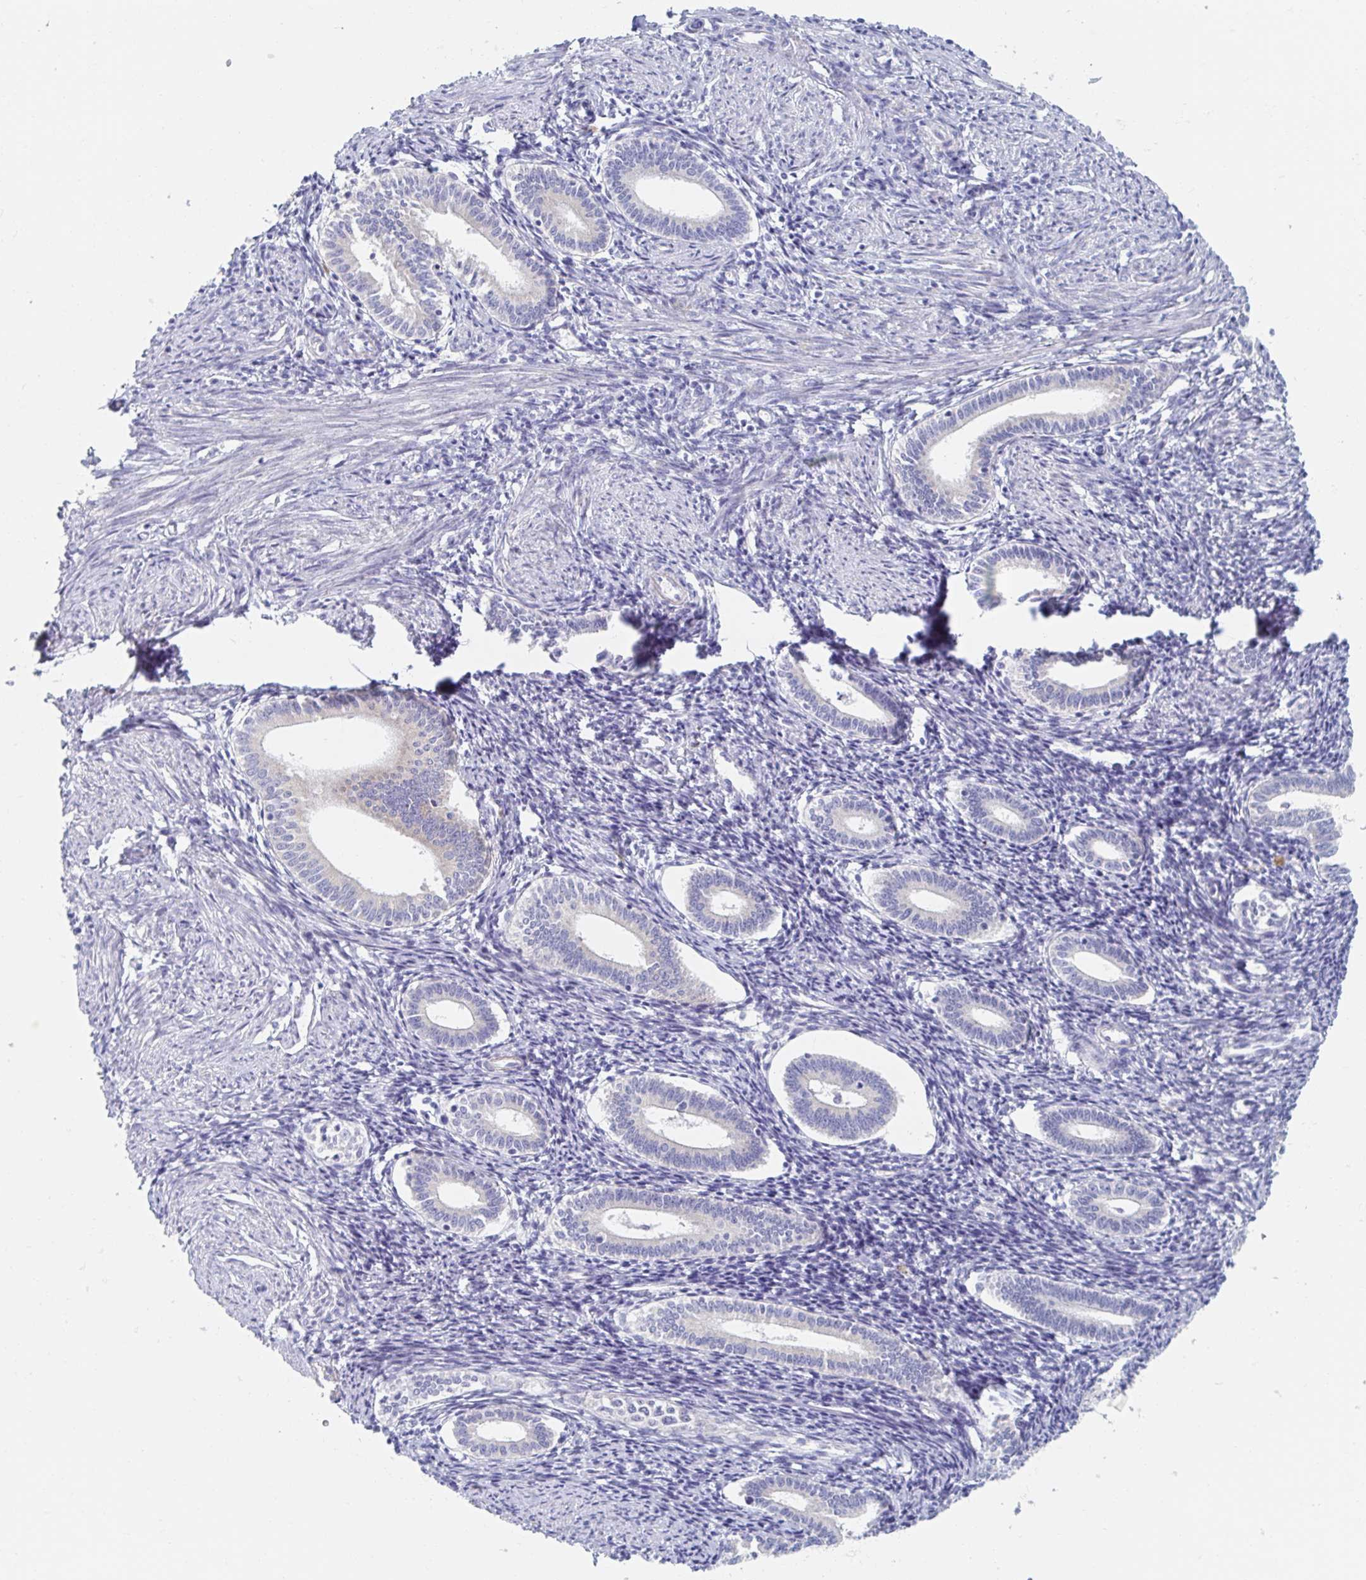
{"staining": {"intensity": "negative", "quantity": "none", "location": "none"}, "tissue": "endometrium", "cell_type": "Cells in endometrial stroma", "image_type": "normal", "snomed": [{"axis": "morphology", "description": "Normal tissue, NOS"}, {"axis": "topography", "description": "Endometrium"}], "caption": "Cells in endometrial stroma show no significant protein positivity in benign endometrium.", "gene": "MYLK2", "patient": {"sex": "female", "age": 41}}